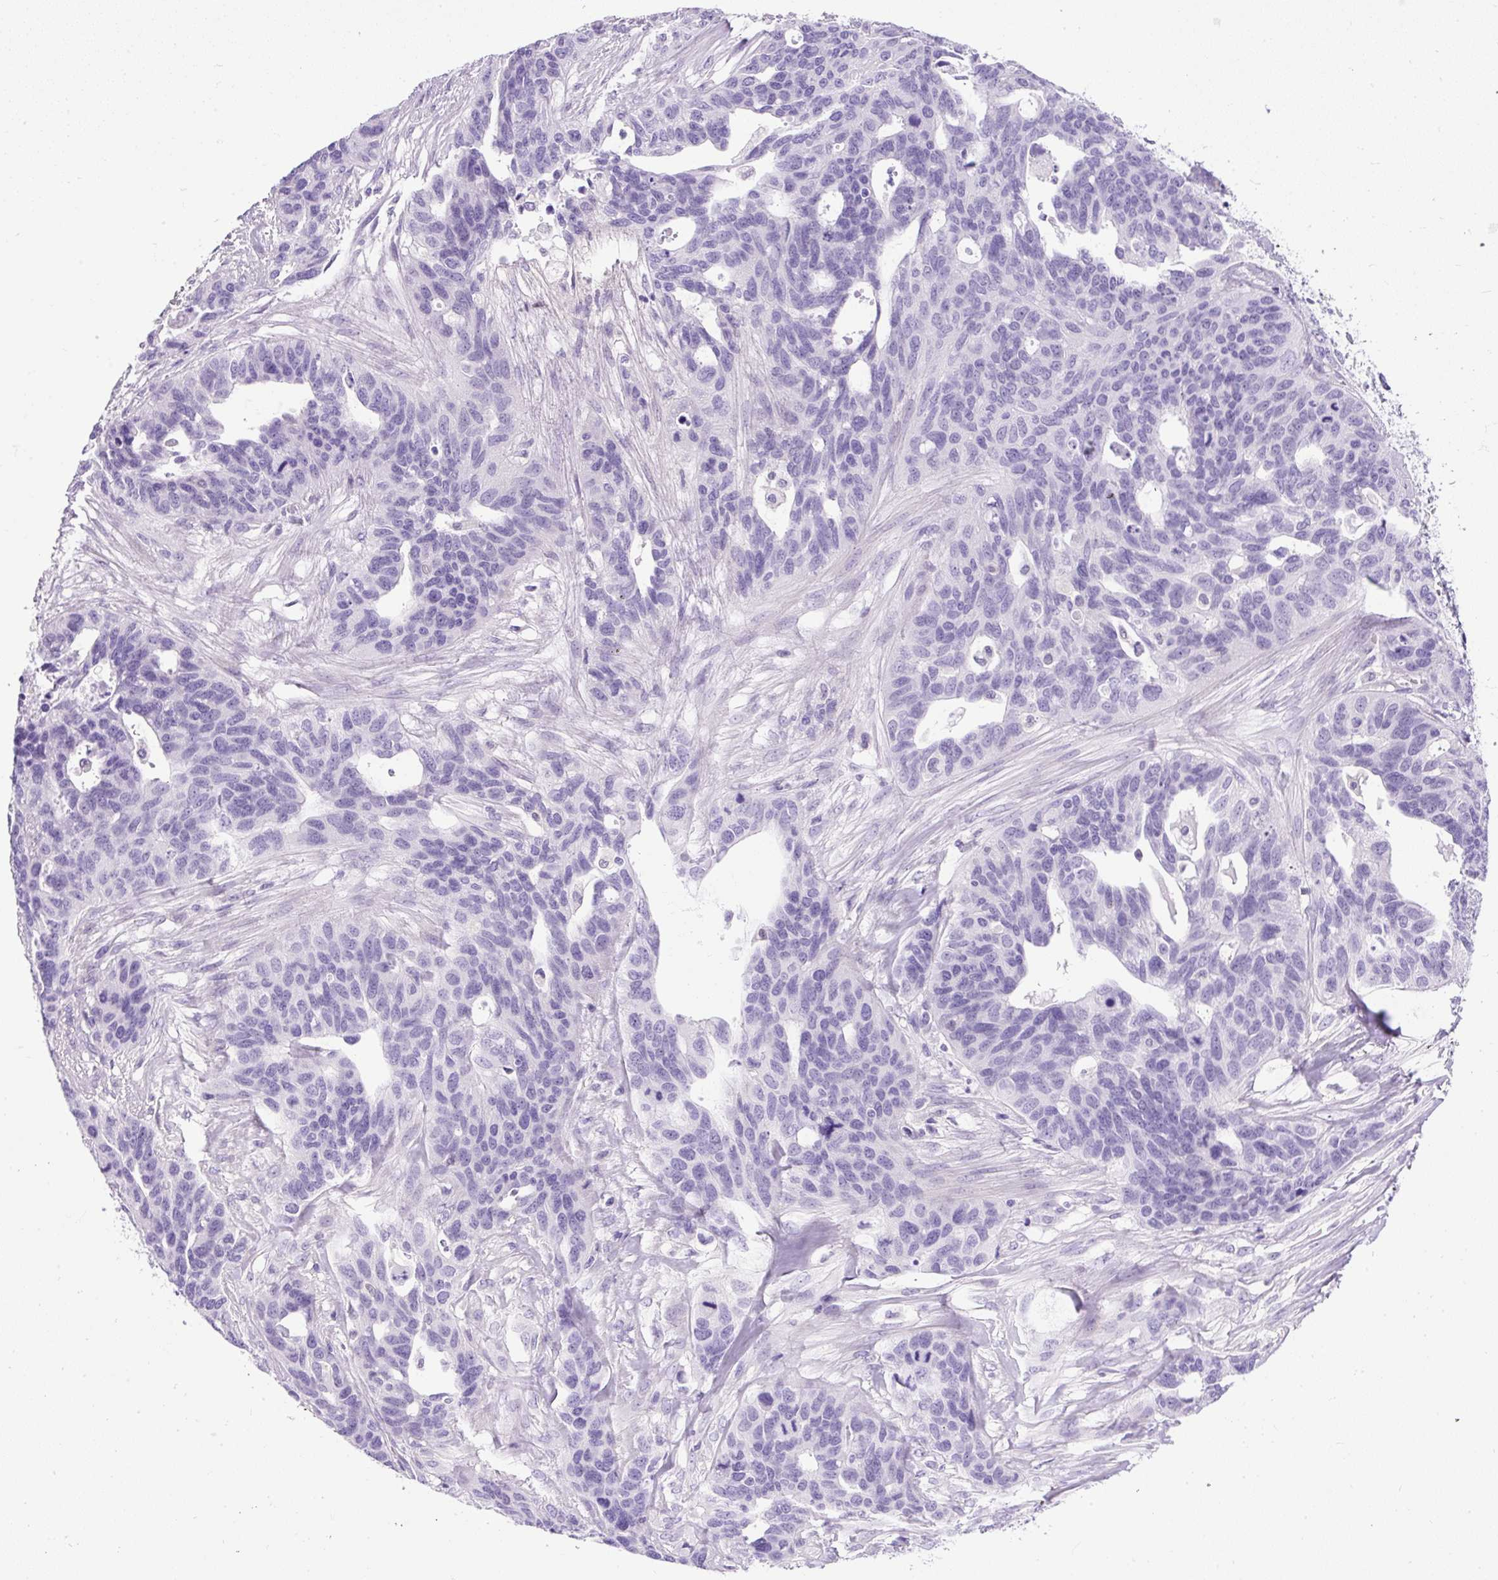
{"staining": {"intensity": "negative", "quantity": "none", "location": "none"}, "tissue": "ovarian cancer", "cell_type": "Tumor cells", "image_type": "cancer", "snomed": [{"axis": "morphology", "description": "Cystadenocarcinoma, serous, NOS"}, {"axis": "topography", "description": "Ovary"}], "caption": "IHC of ovarian cancer (serous cystadenocarcinoma) displays no expression in tumor cells.", "gene": "UPP1", "patient": {"sex": "female", "age": 64}}